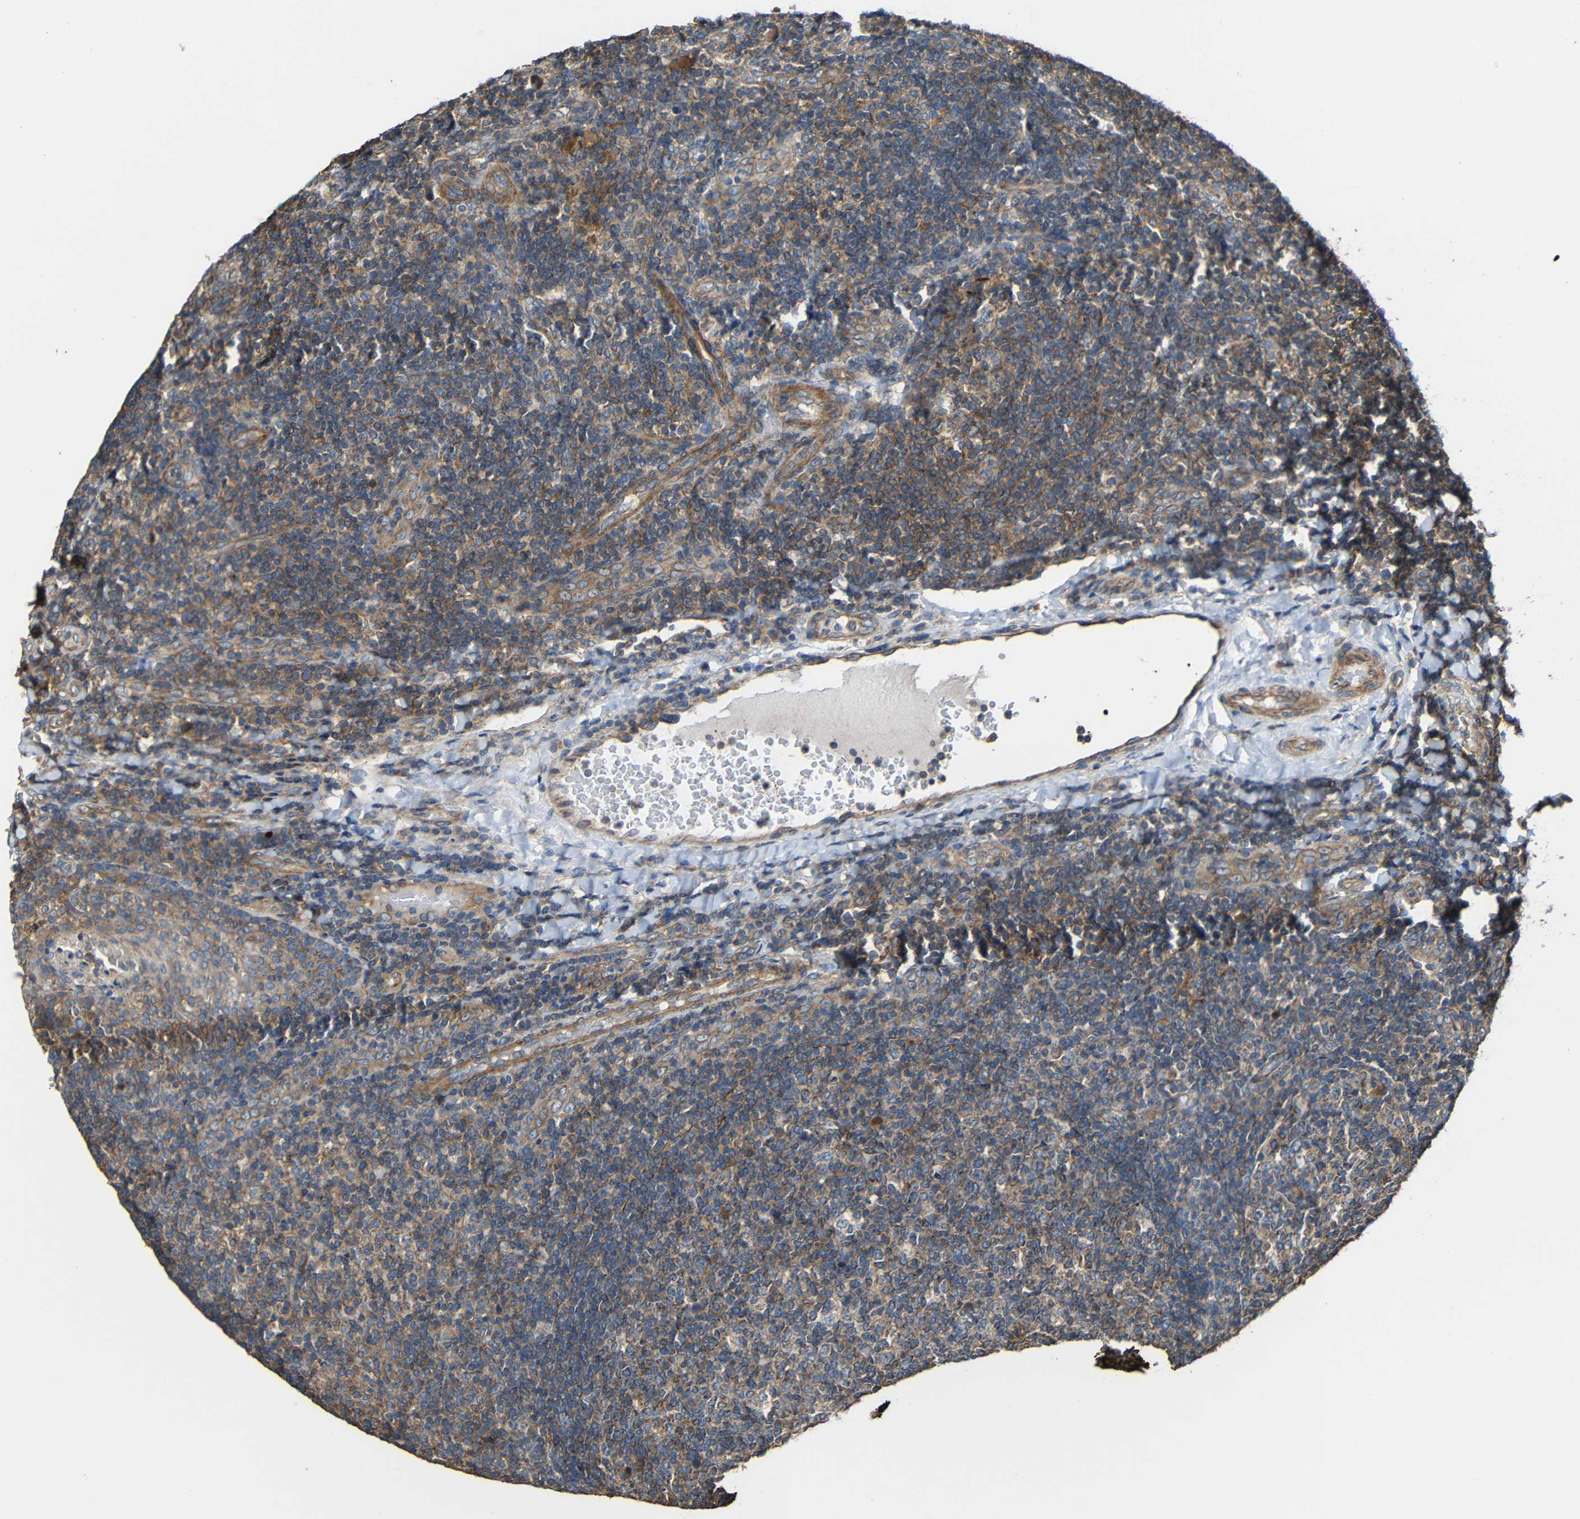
{"staining": {"intensity": "moderate", "quantity": ">75%", "location": "cytoplasmic/membranous"}, "tissue": "tonsil", "cell_type": "Germinal center cells", "image_type": "normal", "snomed": [{"axis": "morphology", "description": "Normal tissue, NOS"}, {"axis": "topography", "description": "Tonsil"}], "caption": "Germinal center cells display medium levels of moderate cytoplasmic/membranous positivity in approximately >75% of cells in normal tonsil.", "gene": "RHOT2", "patient": {"sex": "male", "age": 17}}